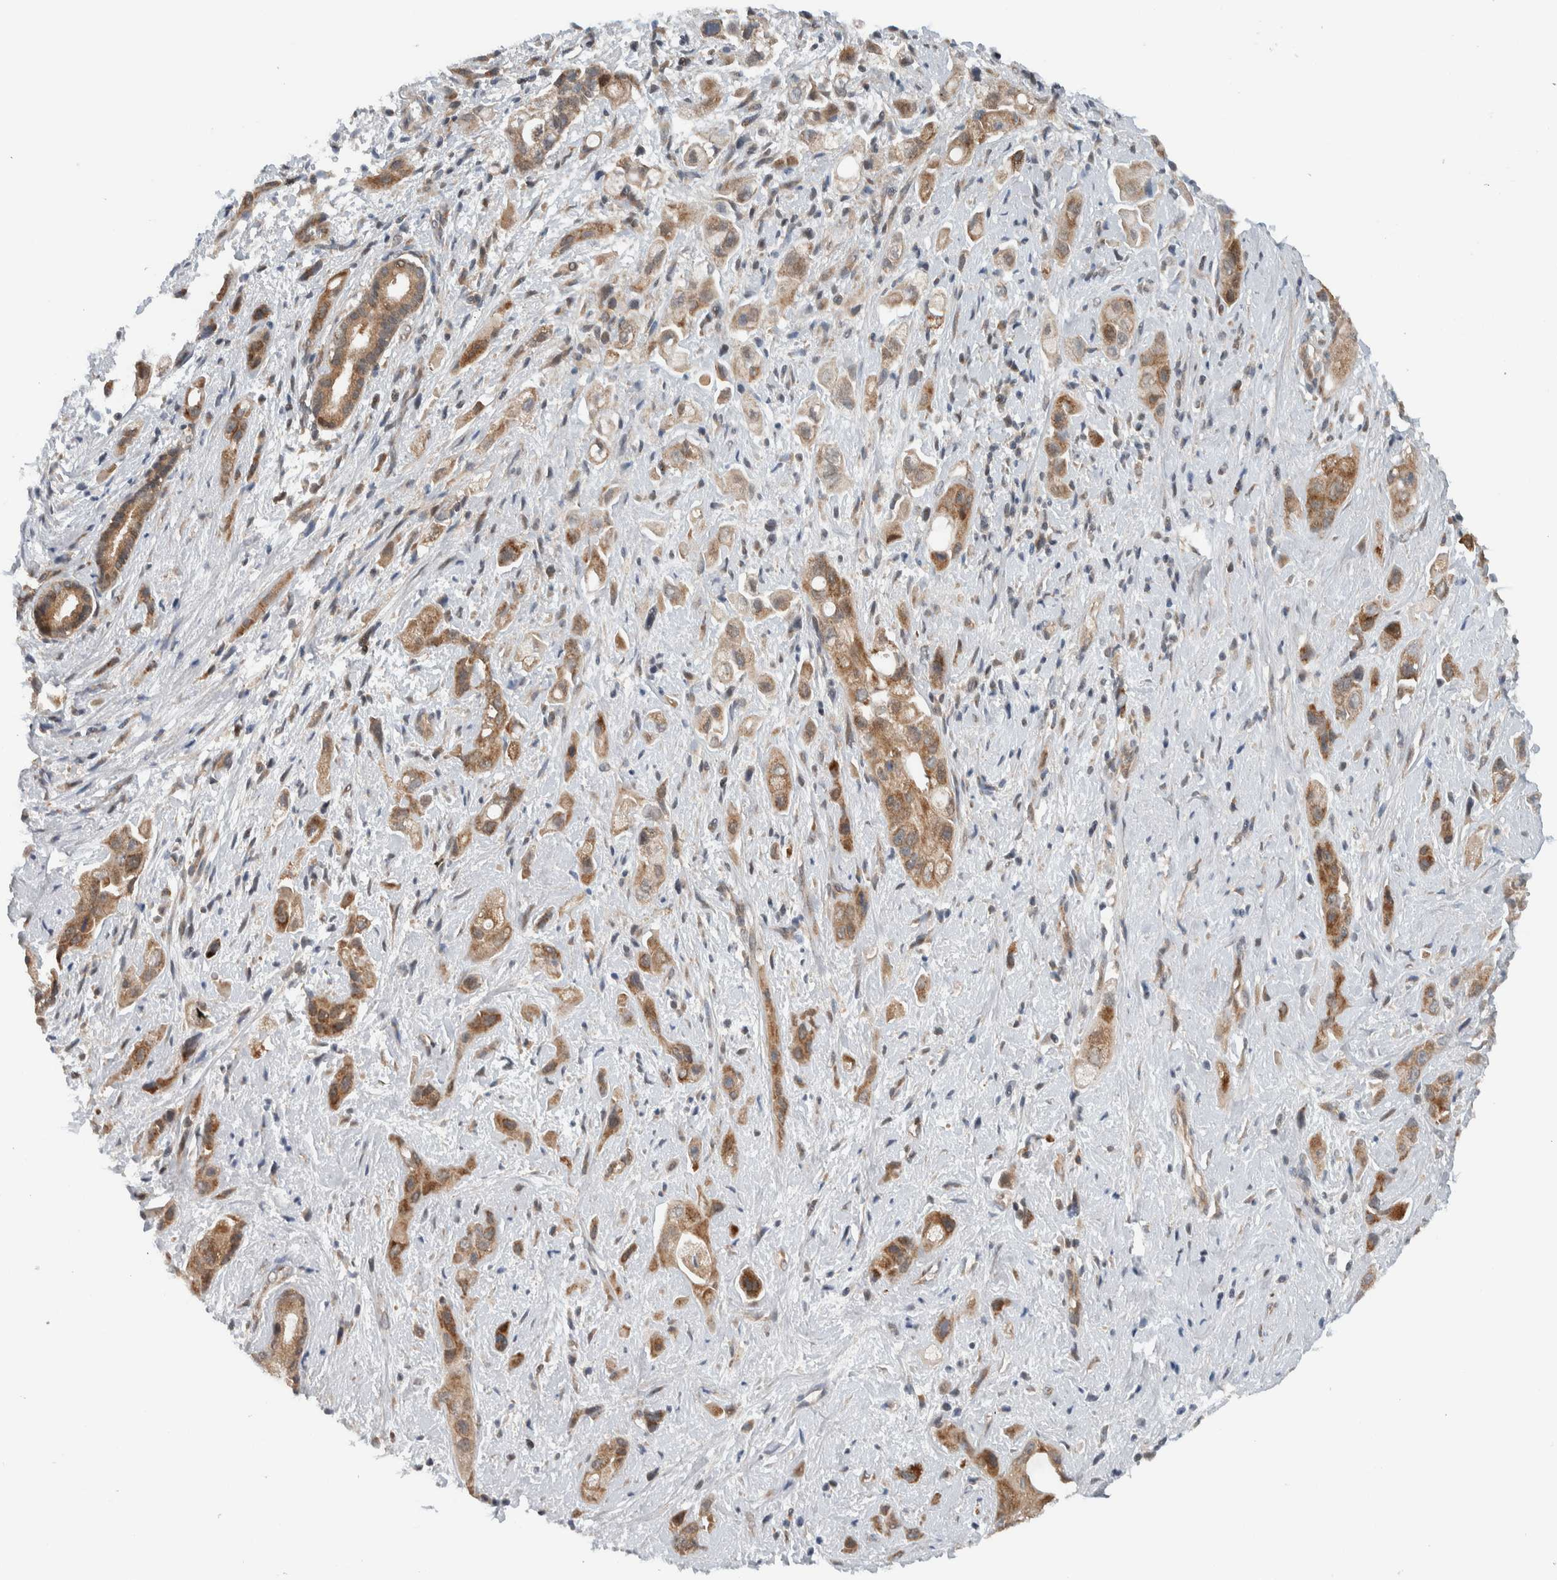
{"staining": {"intensity": "moderate", "quantity": ">75%", "location": "cytoplasmic/membranous"}, "tissue": "pancreatic cancer", "cell_type": "Tumor cells", "image_type": "cancer", "snomed": [{"axis": "morphology", "description": "Adenocarcinoma, NOS"}, {"axis": "topography", "description": "Pancreas"}], "caption": "Brown immunohistochemical staining in human adenocarcinoma (pancreatic) demonstrates moderate cytoplasmic/membranous positivity in approximately >75% of tumor cells. The staining was performed using DAB, with brown indicating positive protein expression. Nuclei are stained blue with hematoxylin.", "gene": "KLHL6", "patient": {"sex": "female", "age": 66}}